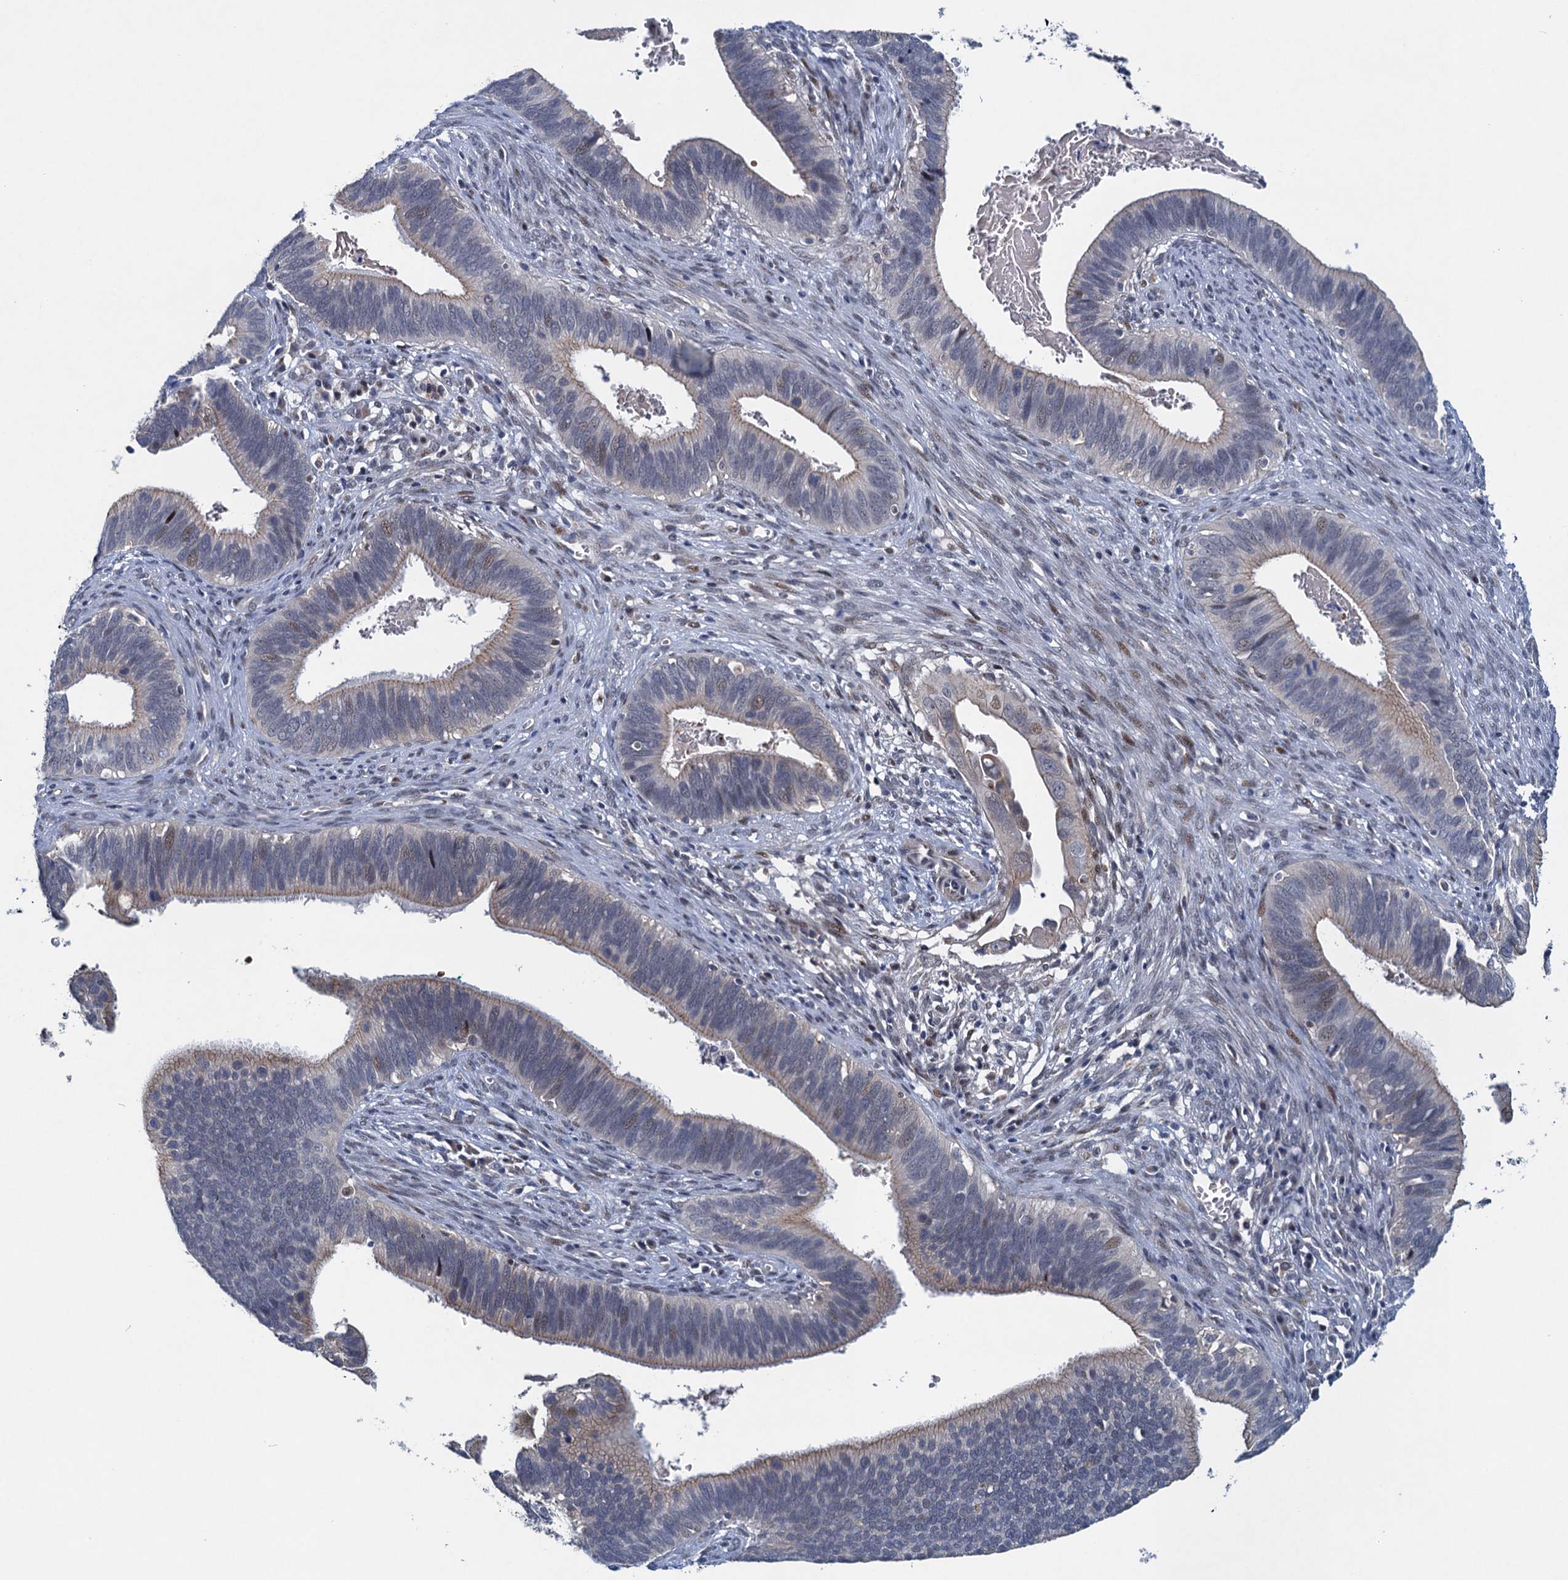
{"staining": {"intensity": "weak", "quantity": "<25%", "location": "cytoplasmic/membranous"}, "tissue": "cervical cancer", "cell_type": "Tumor cells", "image_type": "cancer", "snomed": [{"axis": "morphology", "description": "Adenocarcinoma, NOS"}, {"axis": "topography", "description": "Cervix"}], "caption": "There is no significant staining in tumor cells of adenocarcinoma (cervical).", "gene": "ATOSA", "patient": {"sex": "female", "age": 42}}